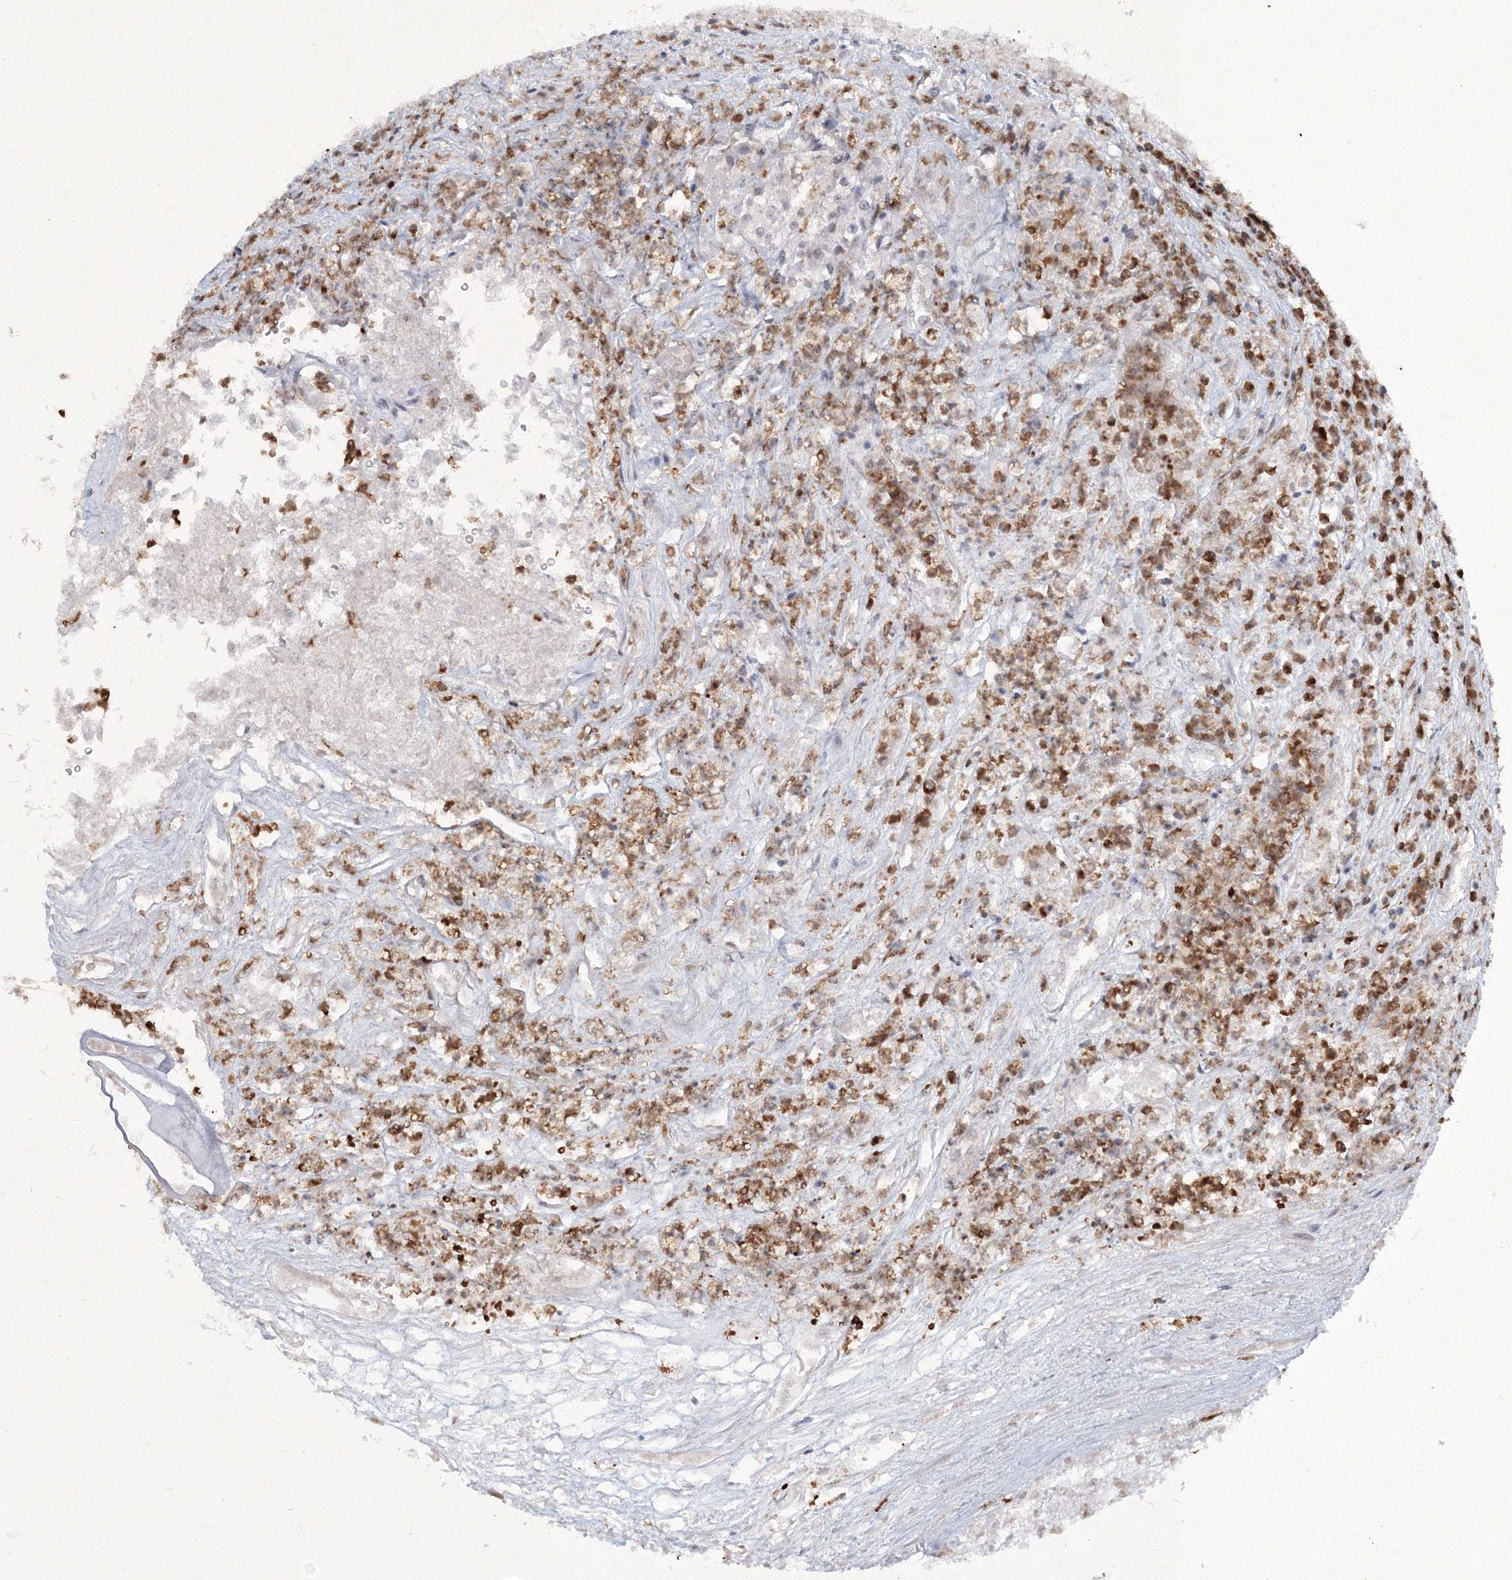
{"staining": {"intensity": "moderate", "quantity": ">75%", "location": "cytoplasmic/membranous,nuclear"}, "tissue": "renal cancer", "cell_type": "Tumor cells", "image_type": "cancer", "snomed": [{"axis": "morphology", "description": "Adenocarcinoma, NOS"}, {"axis": "topography", "description": "Kidney"}], "caption": "Renal cancer tissue reveals moderate cytoplasmic/membranous and nuclear staining in about >75% of tumor cells, visualized by immunohistochemistry. The protein is shown in brown color, while the nuclei are stained blue.", "gene": "C3orf33", "patient": {"sex": "female", "age": 54}}